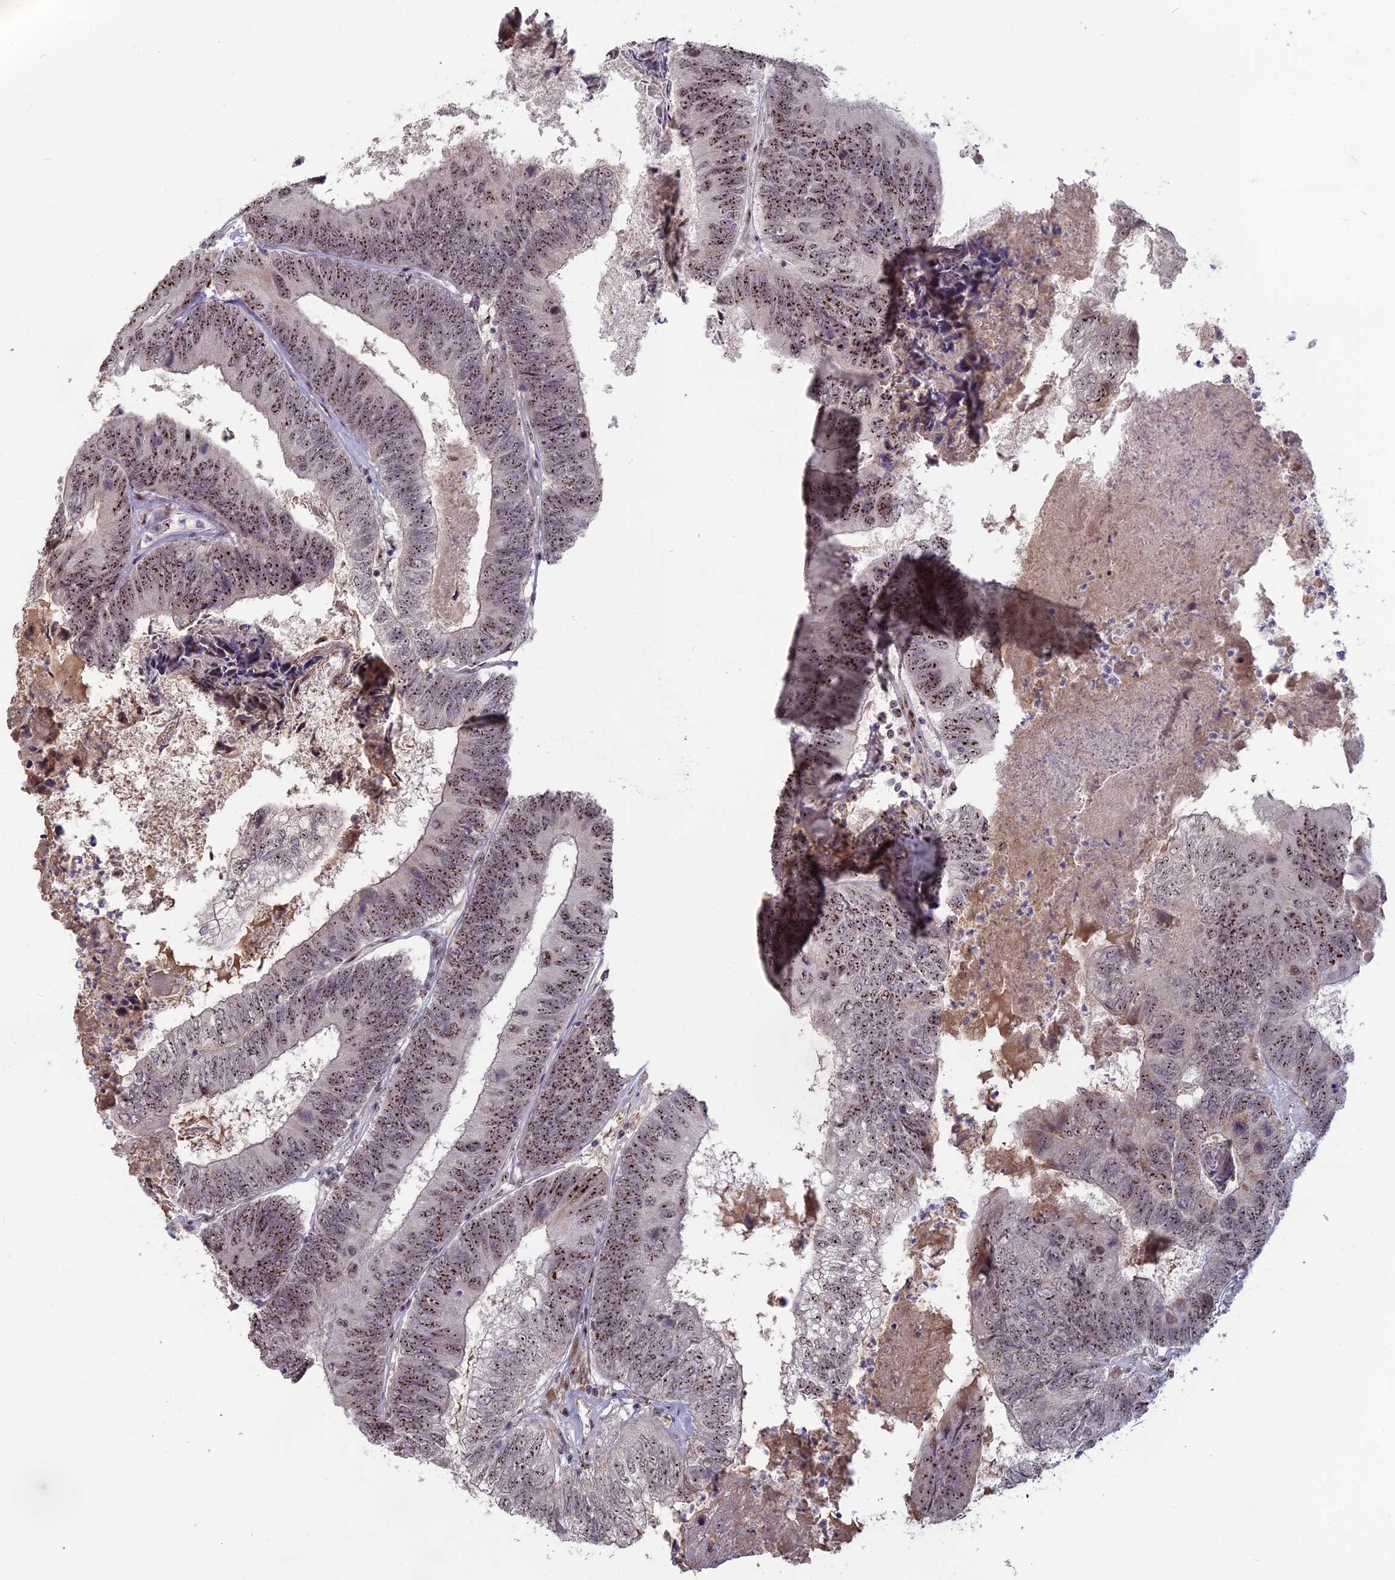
{"staining": {"intensity": "strong", "quantity": ">75%", "location": "nuclear"}, "tissue": "colorectal cancer", "cell_type": "Tumor cells", "image_type": "cancer", "snomed": [{"axis": "morphology", "description": "Adenocarcinoma, NOS"}, {"axis": "topography", "description": "Colon"}], "caption": "Immunohistochemical staining of human colorectal cancer displays high levels of strong nuclear protein staining in about >75% of tumor cells. Immunohistochemistry (ihc) stains the protein in brown and the nuclei are stained blue.", "gene": "FAM131A", "patient": {"sex": "female", "age": 67}}